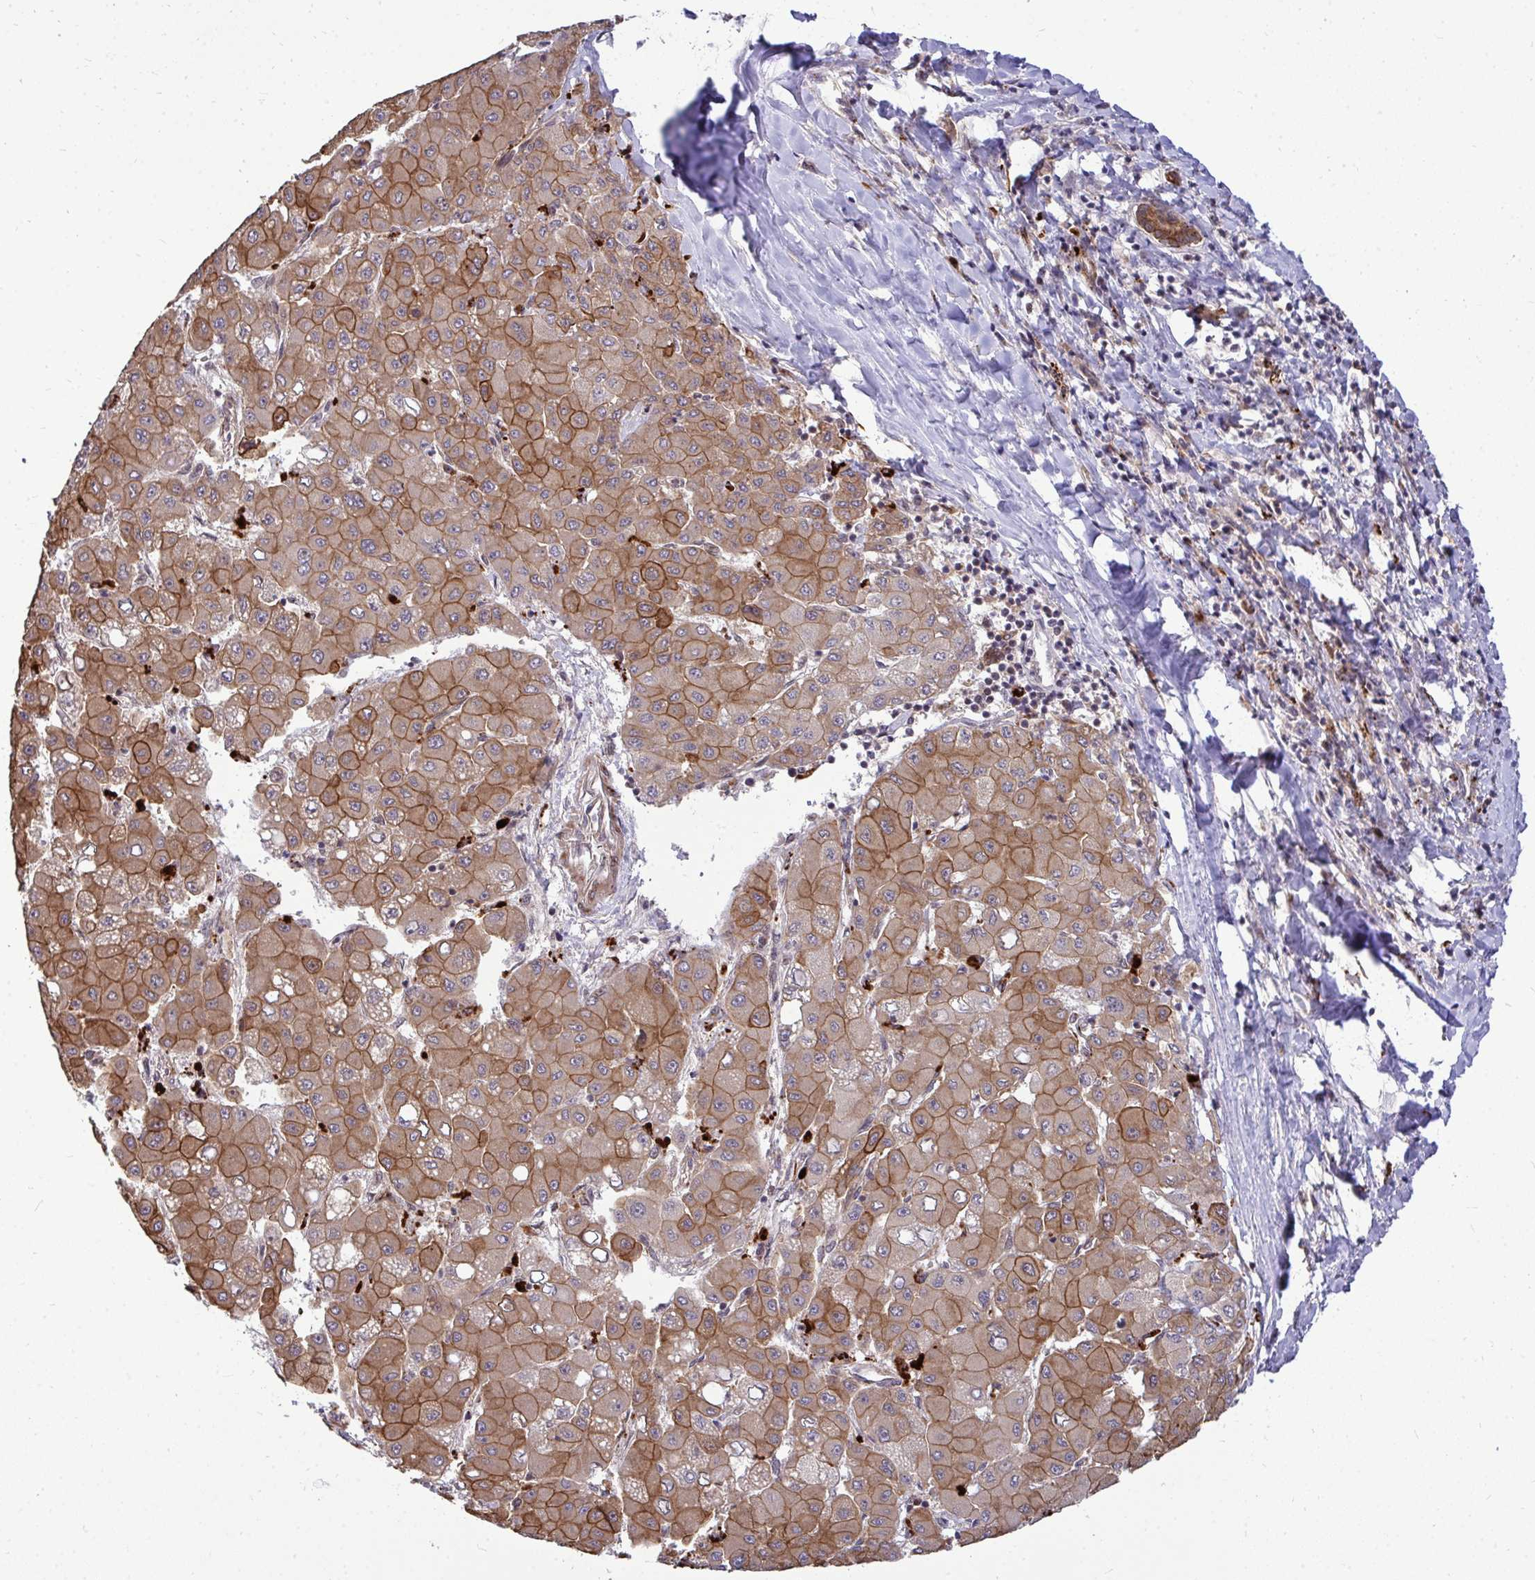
{"staining": {"intensity": "moderate", "quantity": ">75%", "location": "cytoplasmic/membranous"}, "tissue": "liver cancer", "cell_type": "Tumor cells", "image_type": "cancer", "snomed": [{"axis": "morphology", "description": "Carcinoma, Hepatocellular, NOS"}, {"axis": "topography", "description": "Liver"}], "caption": "Human liver cancer stained with a brown dye shows moderate cytoplasmic/membranous positive staining in about >75% of tumor cells.", "gene": "TRIM44", "patient": {"sex": "male", "age": 40}}